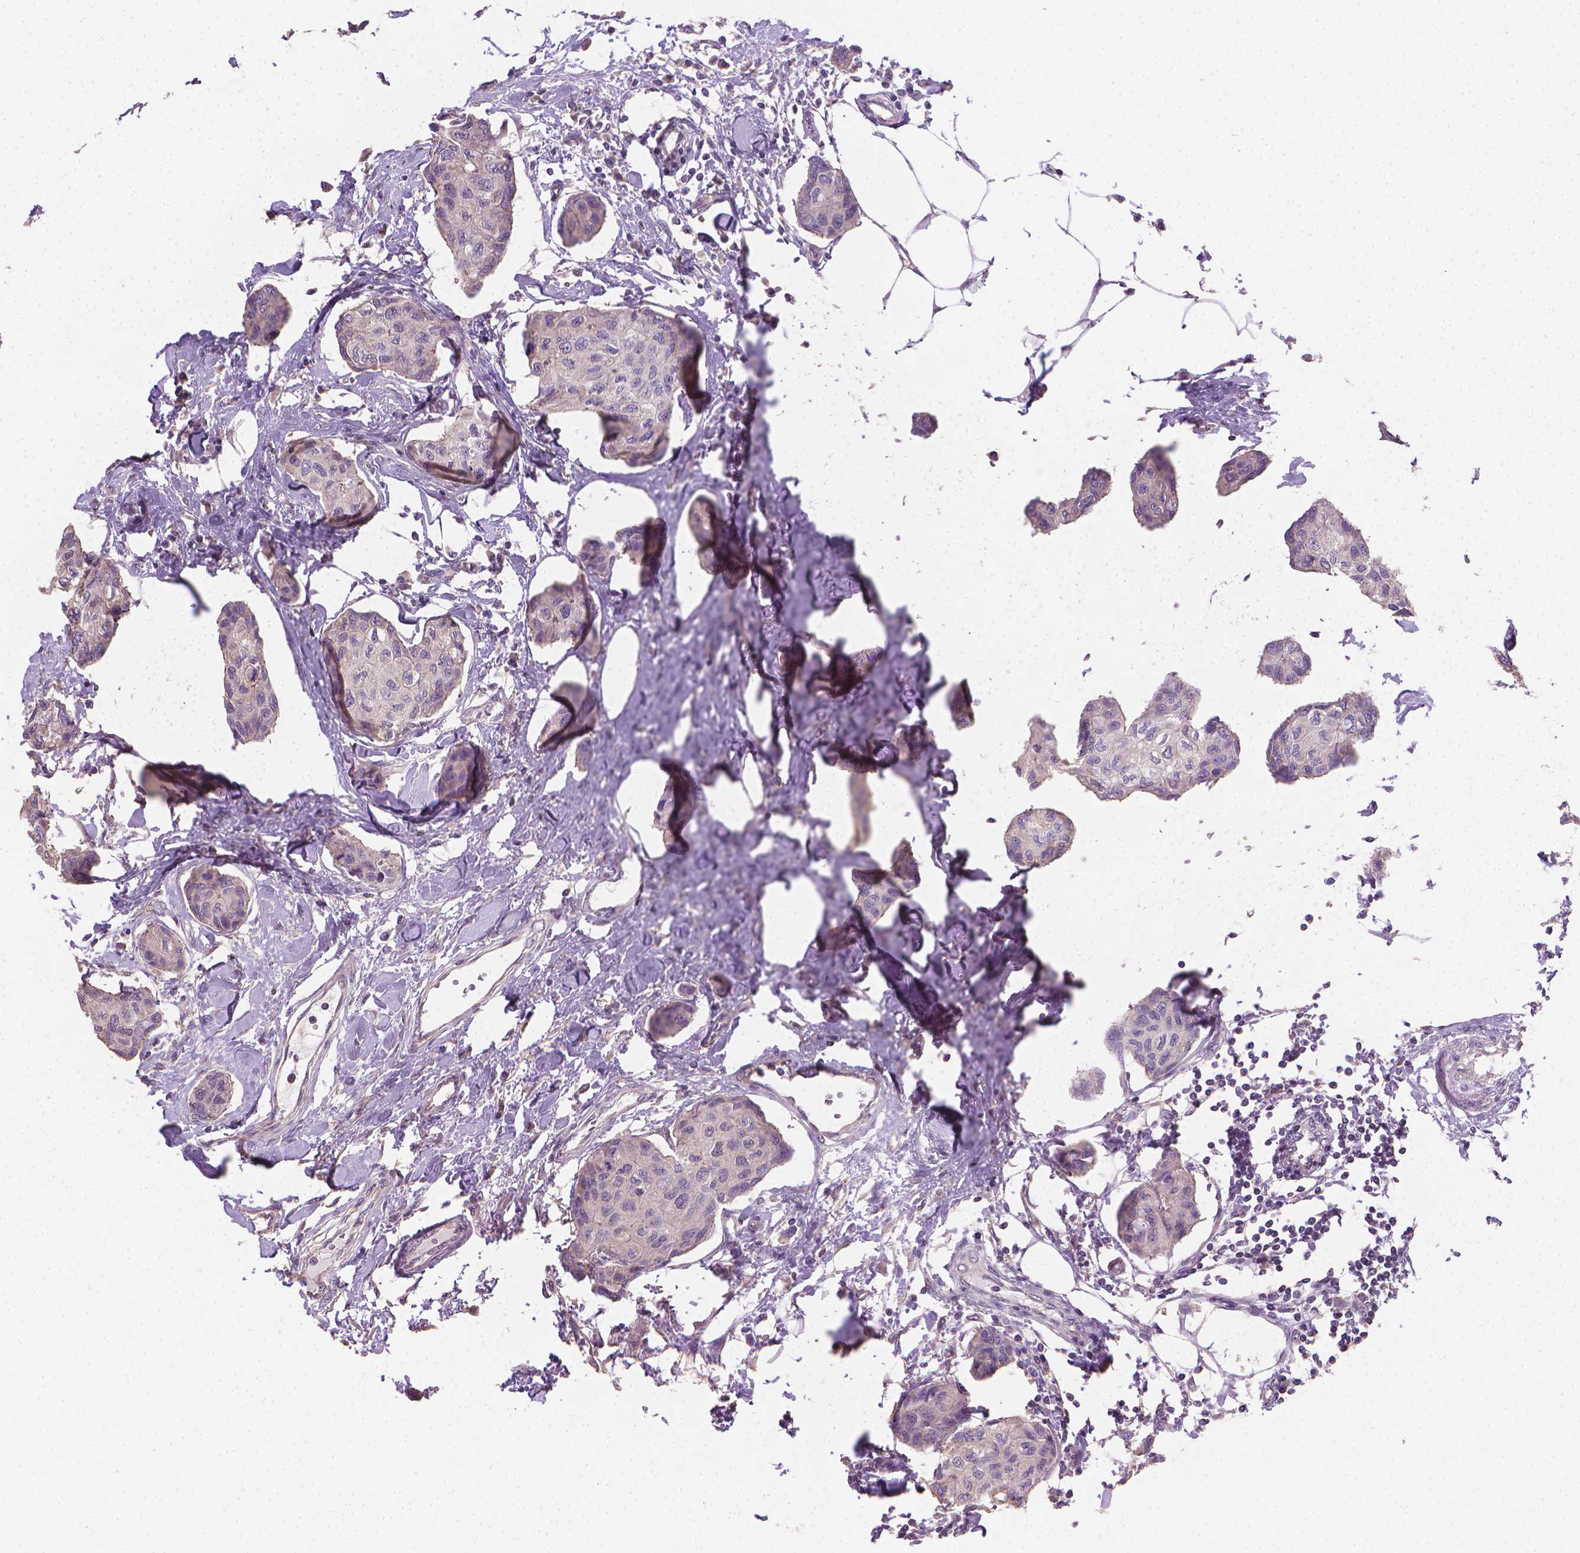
{"staining": {"intensity": "negative", "quantity": "none", "location": "none"}, "tissue": "breast cancer", "cell_type": "Tumor cells", "image_type": "cancer", "snomed": [{"axis": "morphology", "description": "Duct carcinoma"}, {"axis": "topography", "description": "Breast"}], "caption": "High magnification brightfield microscopy of breast intraductal carcinoma stained with DAB (3,3'-diaminobenzidine) (brown) and counterstained with hematoxylin (blue): tumor cells show no significant expression.", "gene": "CATIP", "patient": {"sex": "female", "age": 80}}